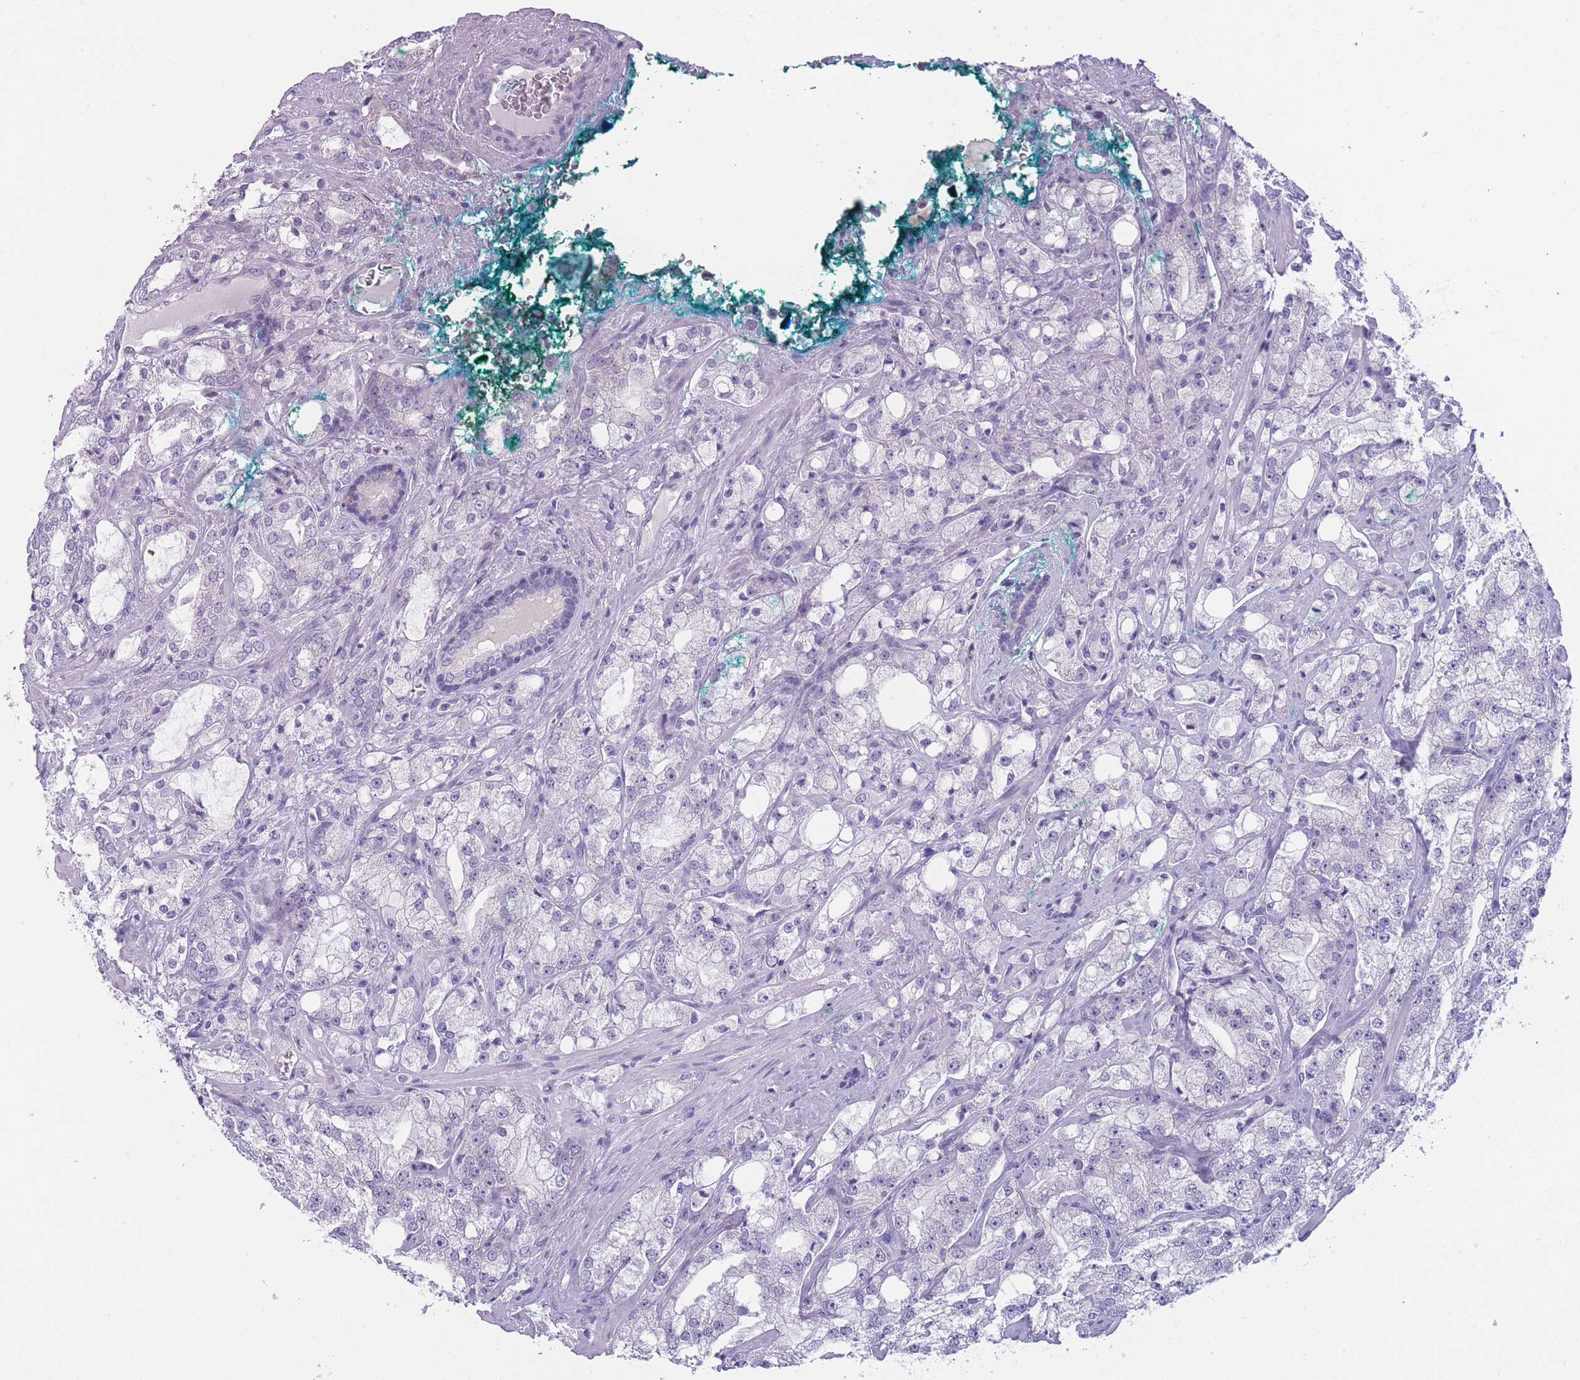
{"staining": {"intensity": "negative", "quantity": "none", "location": "none"}, "tissue": "prostate cancer", "cell_type": "Tumor cells", "image_type": "cancer", "snomed": [{"axis": "morphology", "description": "Adenocarcinoma, High grade"}, {"axis": "topography", "description": "Prostate"}], "caption": "Human prostate high-grade adenocarcinoma stained for a protein using IHC demonstrates no staining in tumor cells.", "gene": "DCANP1", "patient": {"sex": "male", "age": 64}}